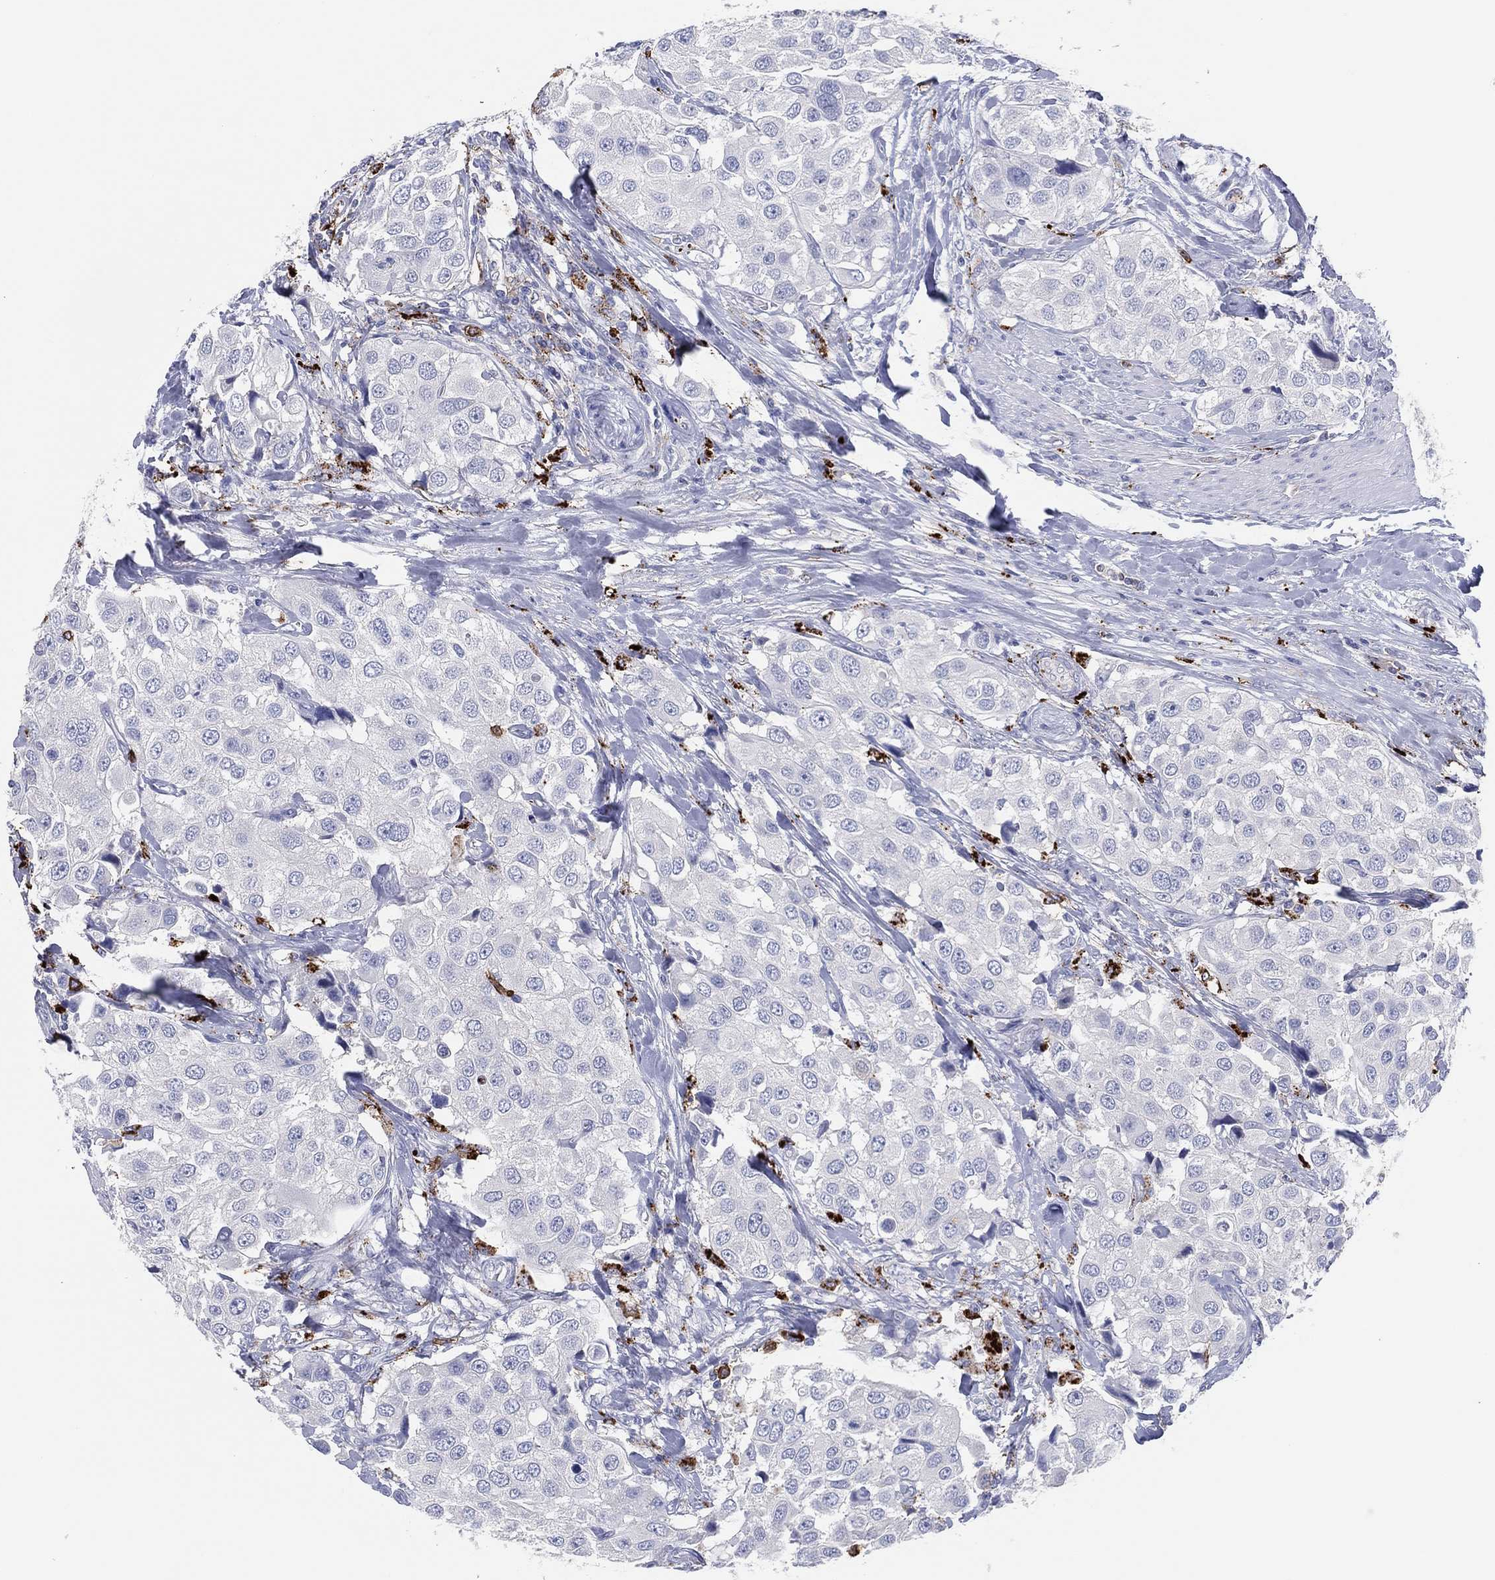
{"staining": {"intensity": "negative", "quantity": "none", "location": "none"}, "tissue": "urothelial cancer", "cell_type": "Tumor cells", "image_type": "cancer", "snomed": [{"axis": "morphology", "description": "Urothelial carcinoma, High grade"}, {"axis": "topography", "description": "Urinary bladder"}], "caption": "Tumor cells show no significant protein expression in urothelial cancer. Nuclei are stained in blue.", "gene": "PLAC8", "patient": {"sex": "female", "age": 64}}